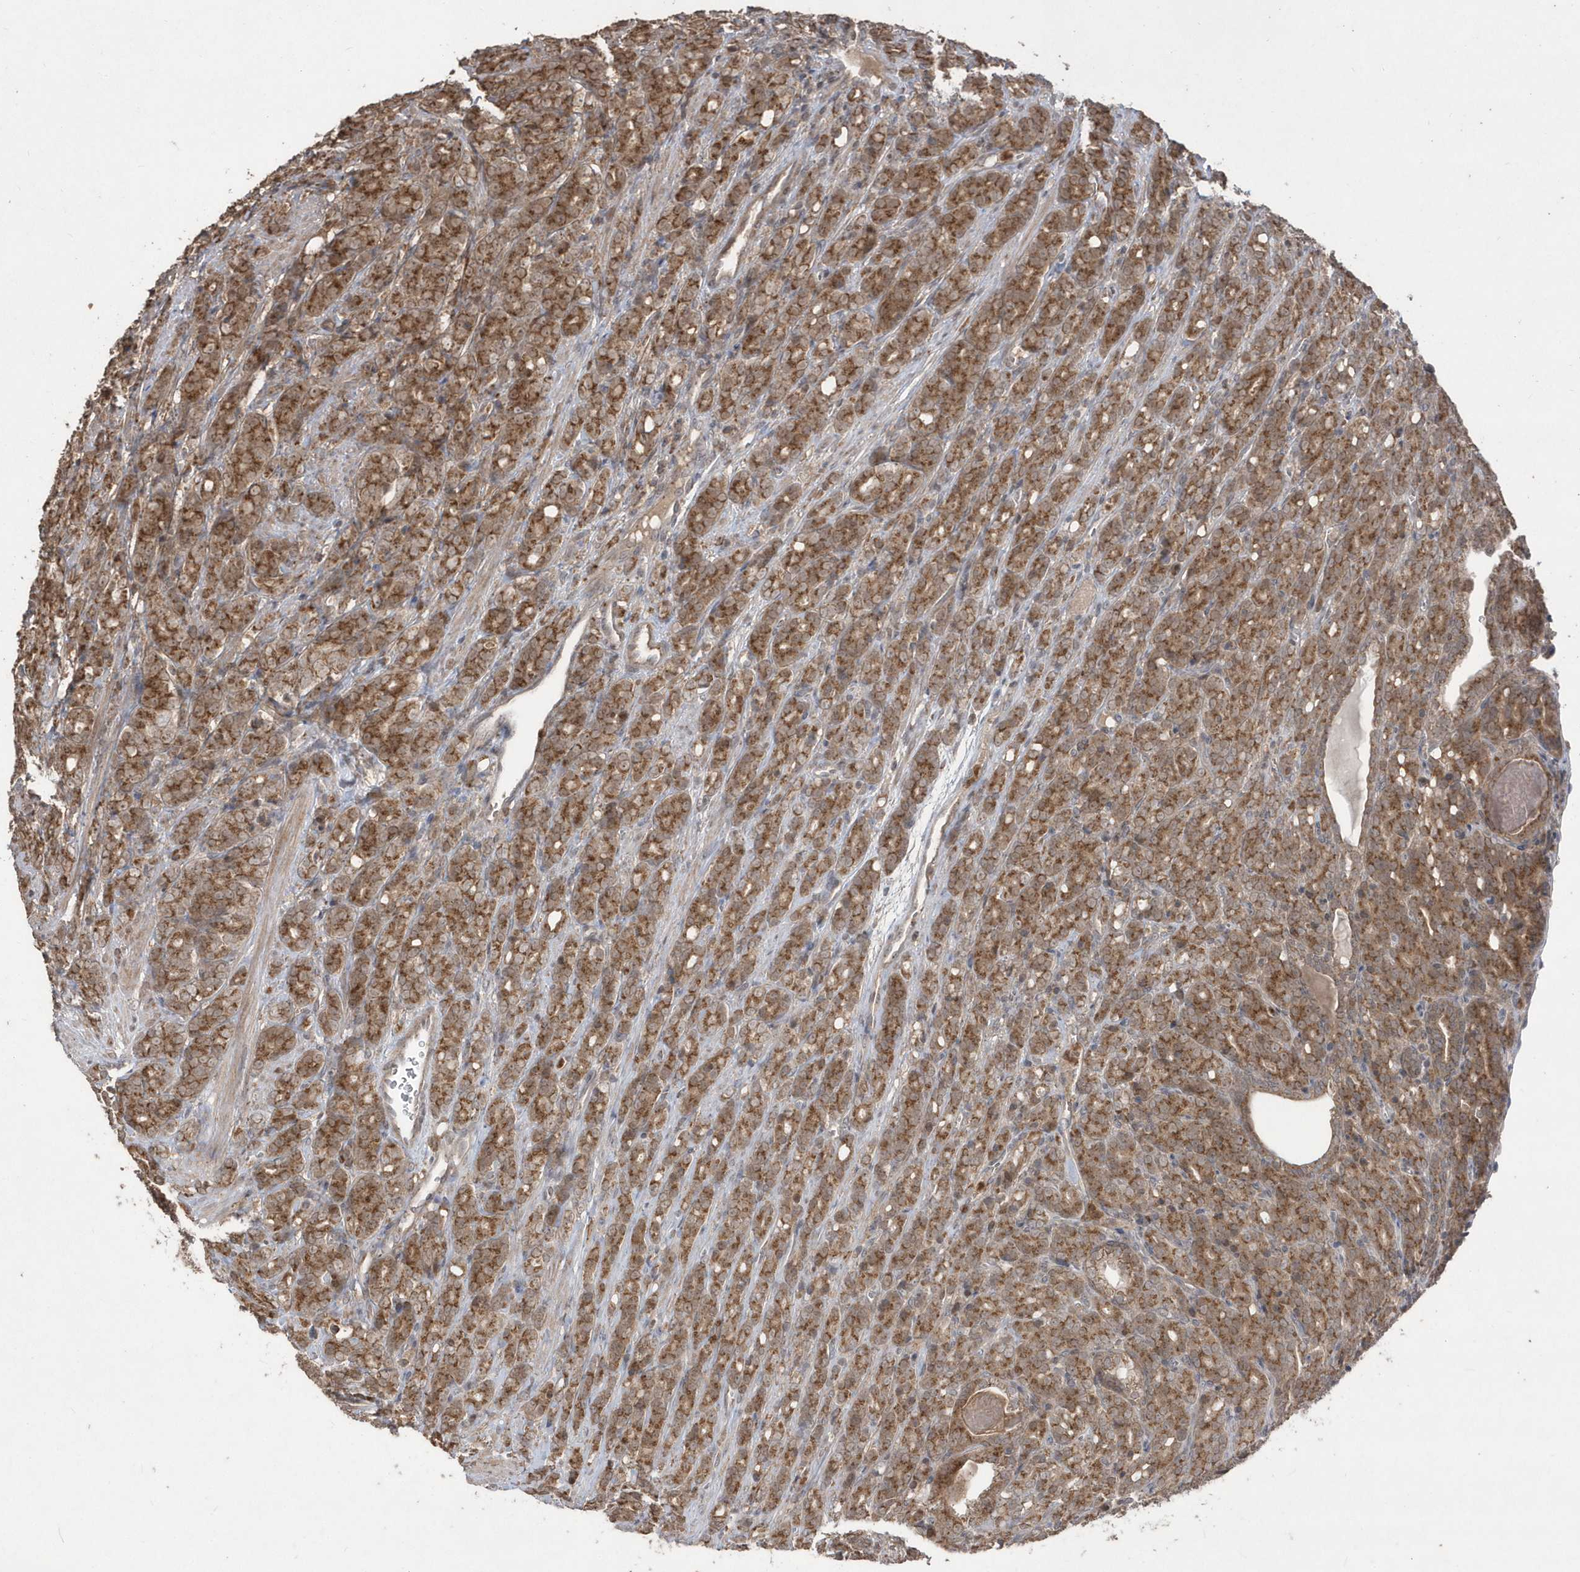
{"staining": {"intensity": "strong", "quantity": ">75%", "location": "cytoplasmic/membranous"}, "tissue": "prostate cancer", "cell_type": "Tumor cells", "image_type": "cancer", "snomed": [{"axis": "morphology", "description": "Adenocarcinoma, High grade"}, {"axis": "topography", "description": "Prostate"}], "caption": "Immunohistochemistry histopathology image of prostate cancer (adenocarcinoma (high-grade)) stained for a protein (brown), which exhibits high levels of strong cytoplasmic/membranous expression in about >75% of tumor cells.", "gene": "GEMIN6", "patient": {"sex": "male", "age": 62}}